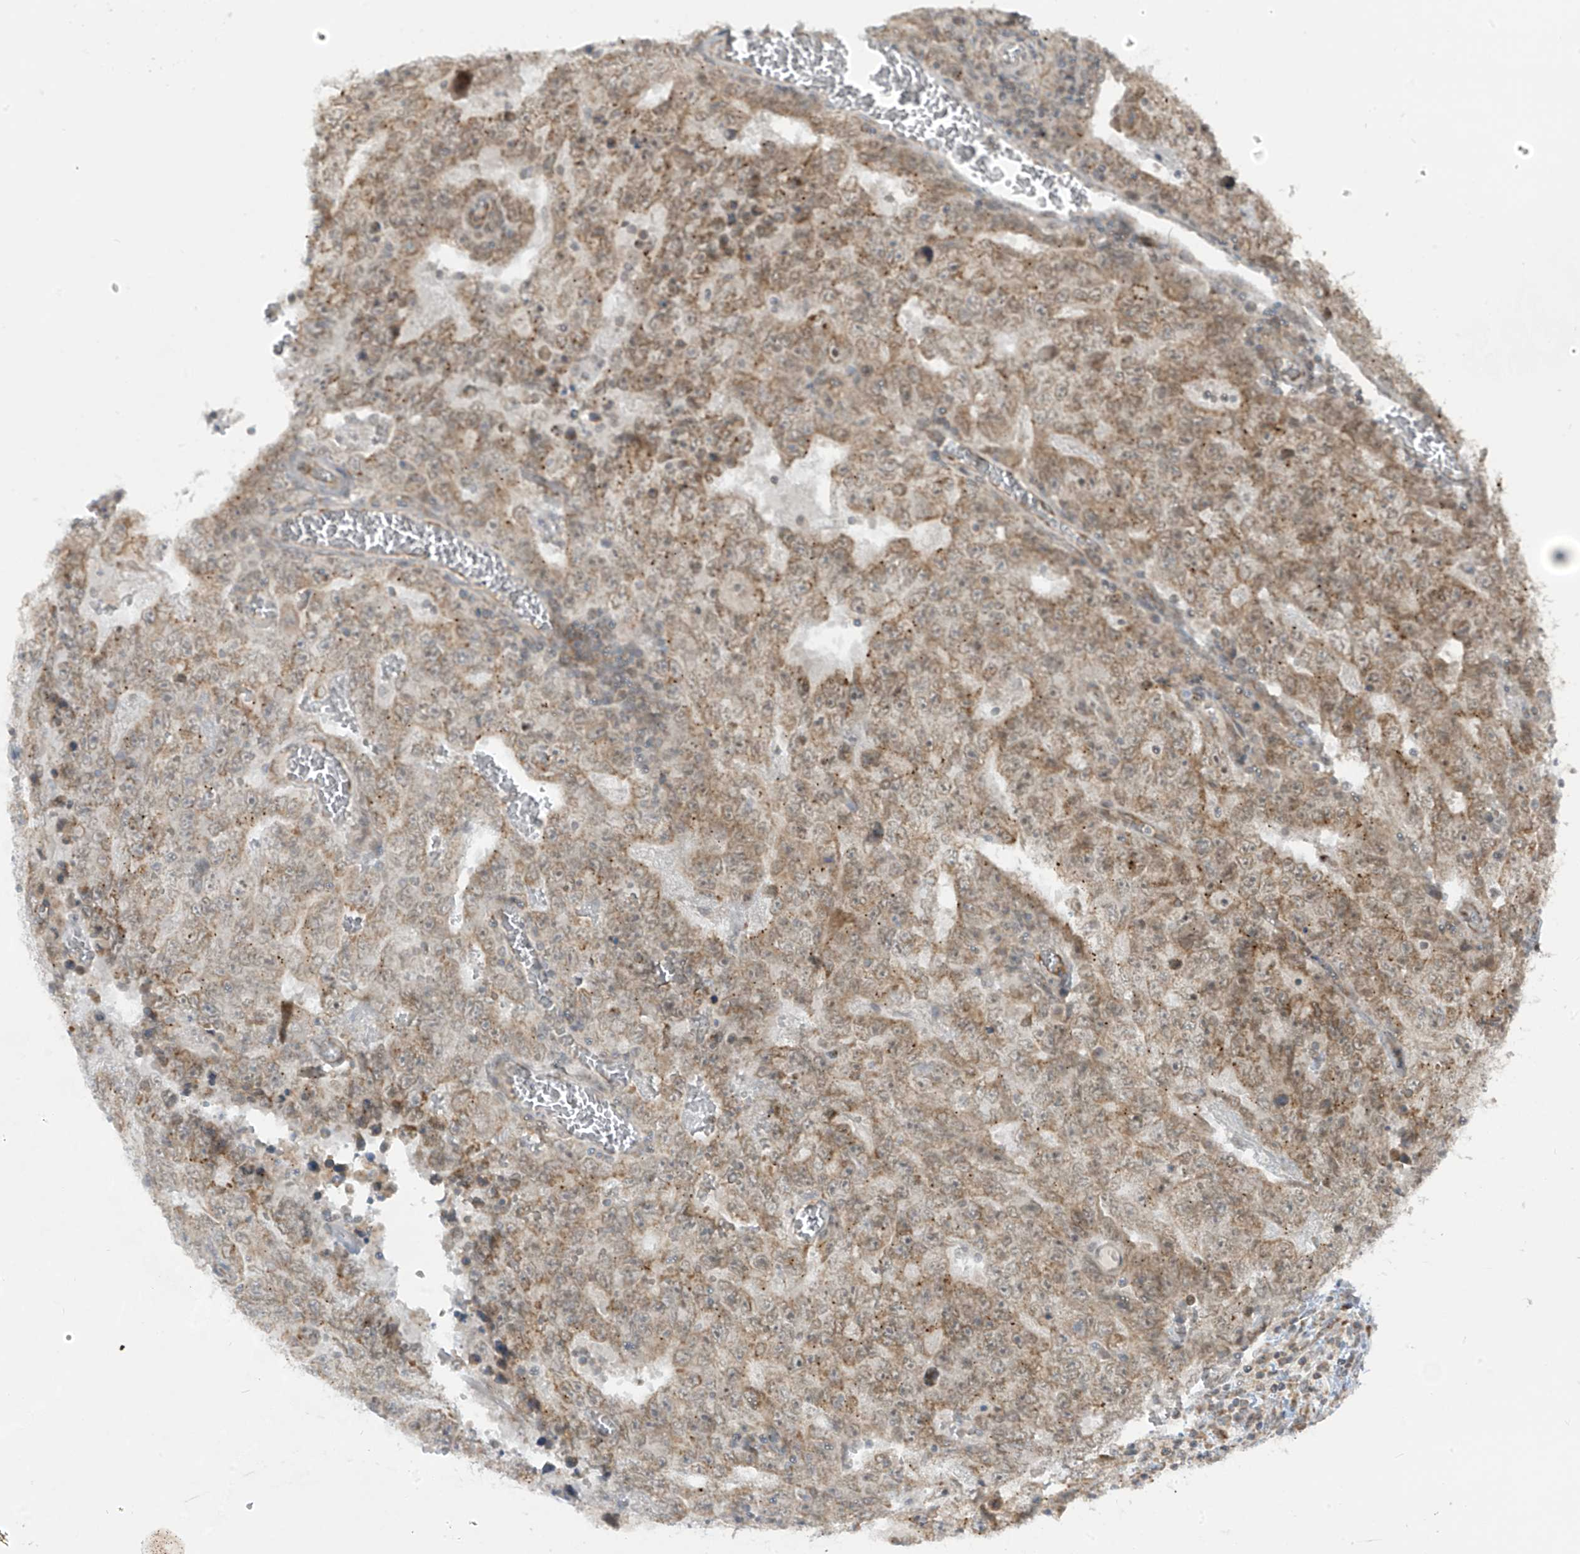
{"staining": {"intensity": "weak", "quantity": ">75%", "location": "cytoplasmic/membranous"}, "tissue": "testis cancer", "cell_type": "Tumor cells", "image_type": "cancer", "snomed": [{"axis": "morphology", "description": "Carcinoma, Embryonal, NOS"}, {"axis": "topography", "description": "Testis"}], "caption": "Human testis cancer (embryonal carcinoma) stained with a brown dye shows weak cytoplasmic/membranous positive staining in approximately >75% of tumor cells.", "gene": "TRIM67", "patient": {"sex": "male", "age": 26}}